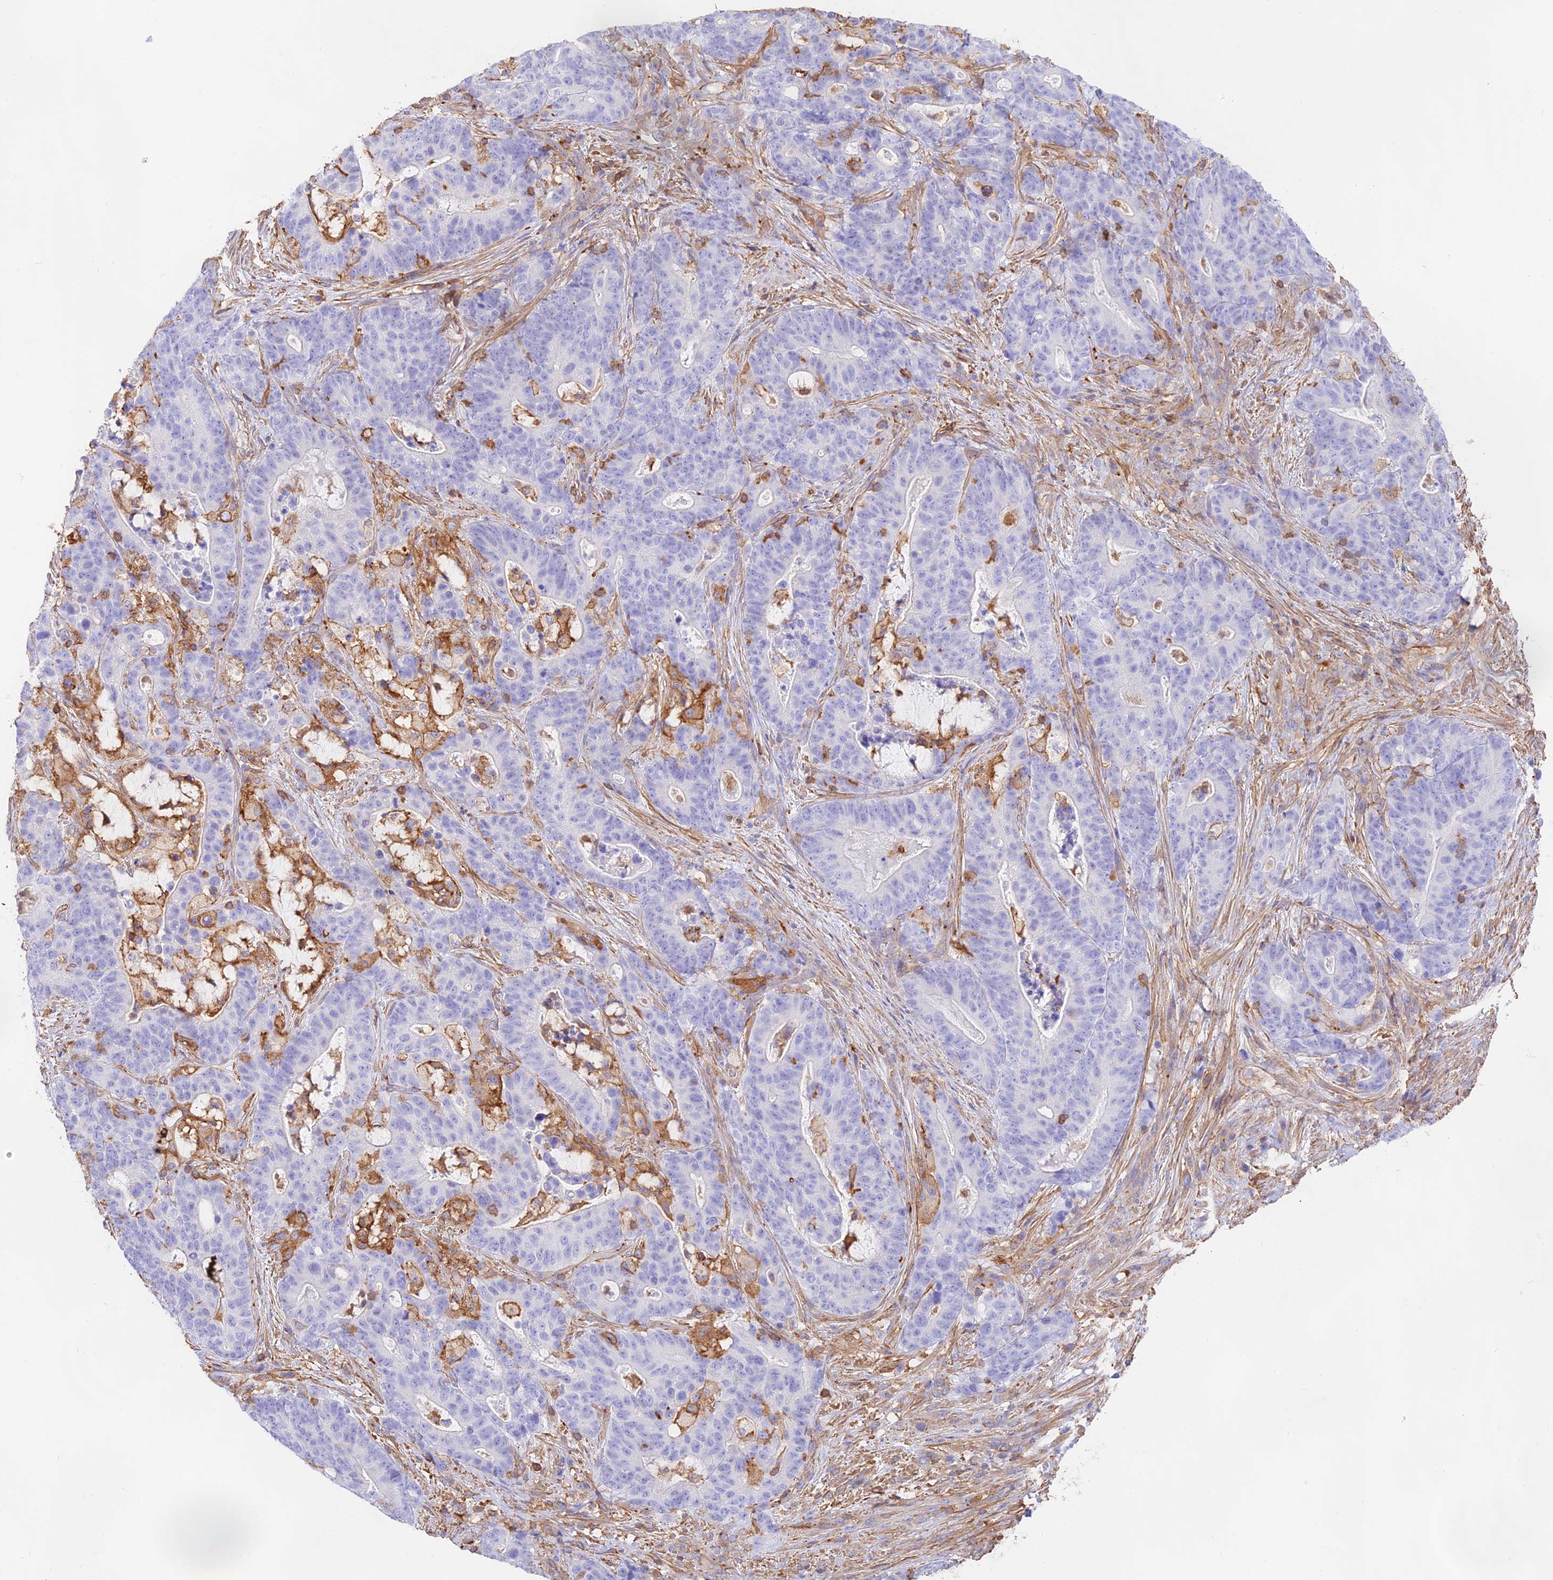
{"staining": {"intensity": "negative", "quantity": "none", "location": "none"}, "tissue": "stomach cancer", "cell_type": "Tumor cells", "image_type": "cancer", "snomed": [{"axis": "morphology", "description": "Normal tissue, NOS"}, {"axis": "morphology", "description": "Adenocarcinoma, NOS"}, {"axis": "topography", "description": "Stomach"}], "caption": "A high-resolution photomicrograph shows immunohistochemistry (IHC) staining of stomach adenocarcinoma, which reveals no significant expression in tumor cells. The staining is performed using DAB (3,3'-diaminobenzidine) brown chromogen with nuclei counter-stained in using hematoxylin.", "gene": "DENND1C", "patient": {"sex": "female", "age": 64}}